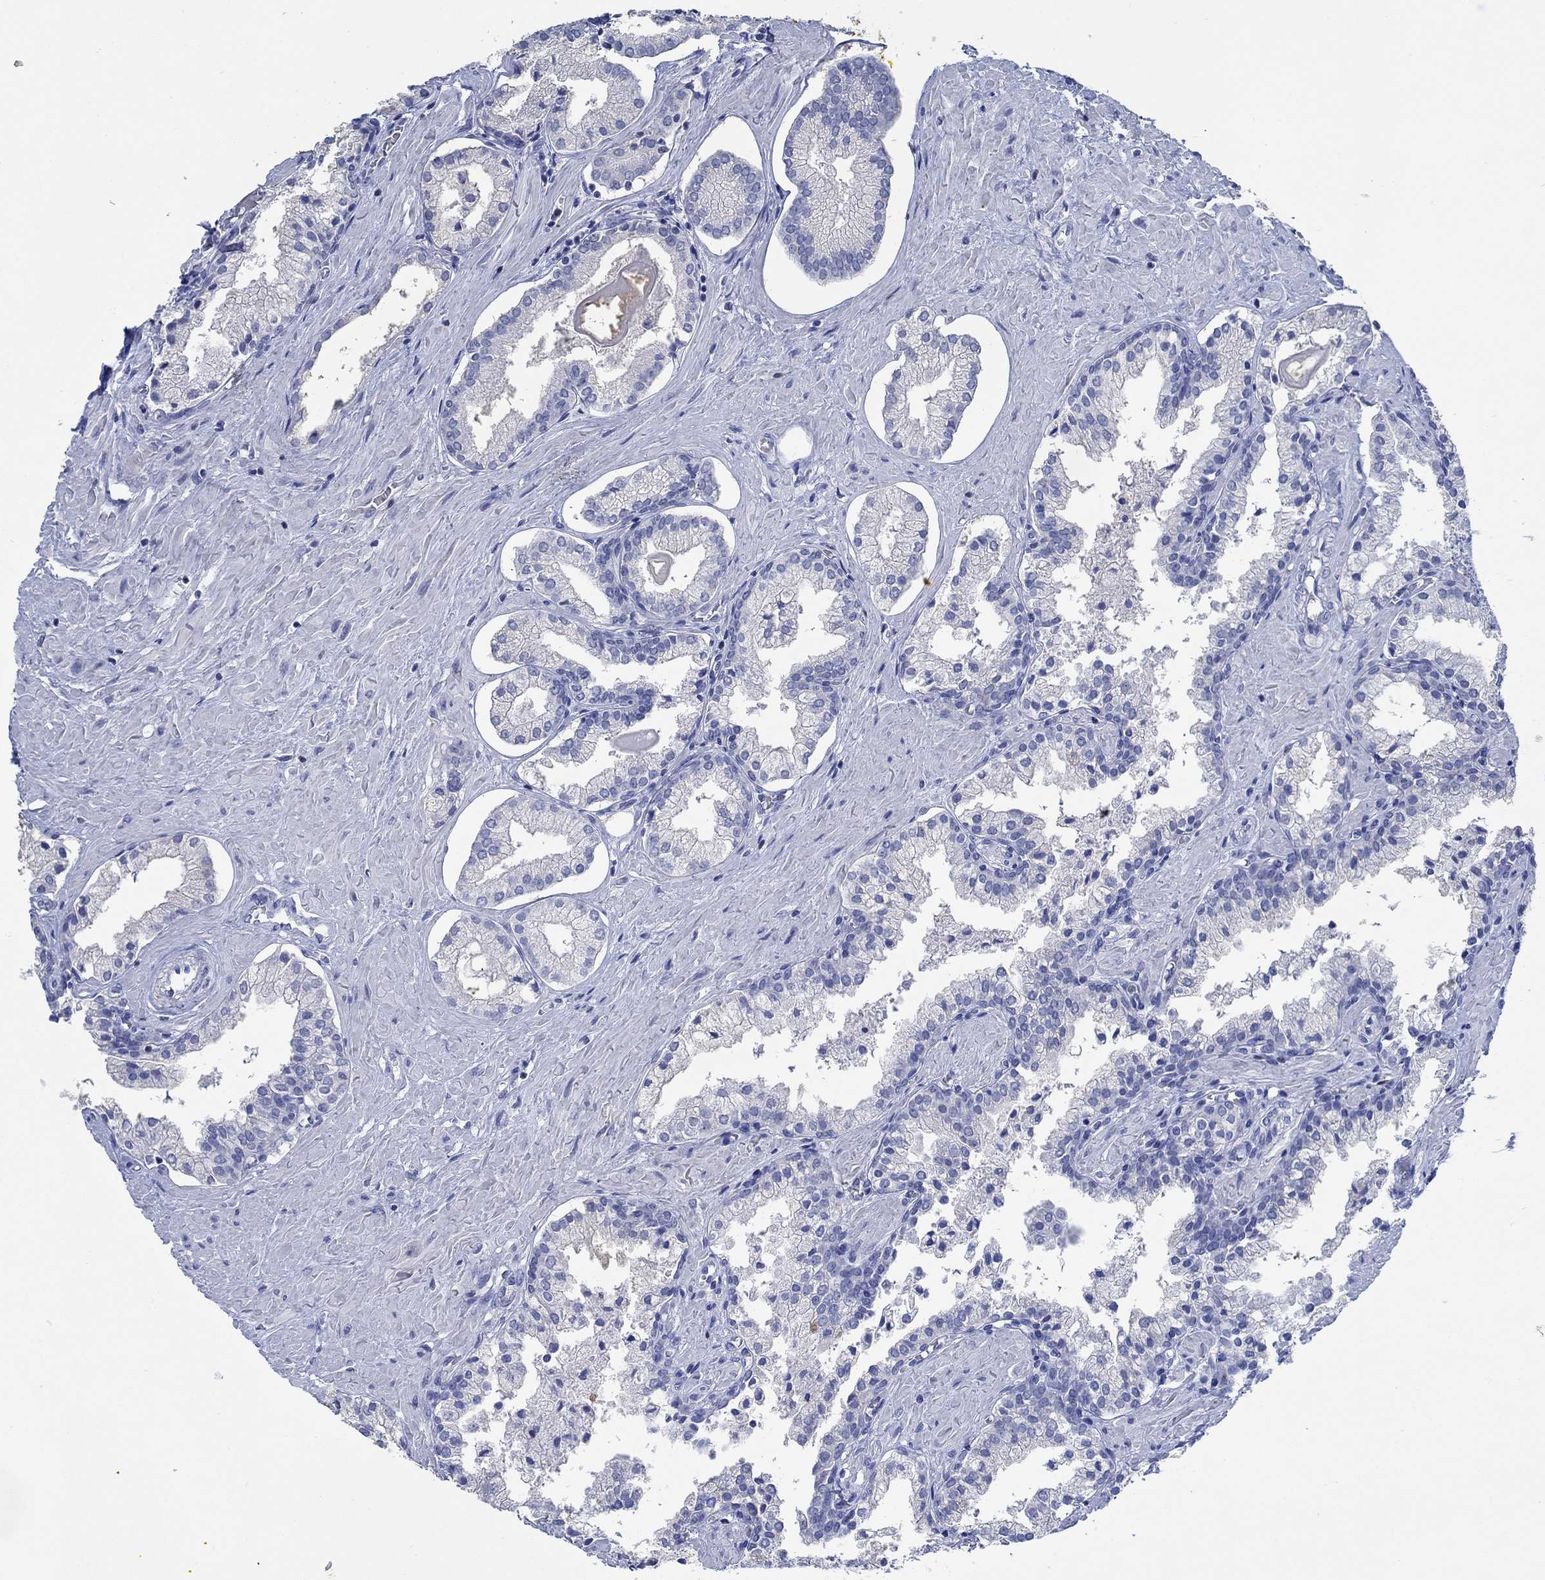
{"staining": {"intensity": "negative", "quantity": "none", "location": "none"}, "tissue": "prostate cancer", "cell_type": "Tumor cells", "image_type": "cancer", "snomed": [{"axis": "morphology", "description": "Adenocarcinoma, NOS"}, {"axis": "topography", "description": "Prostate and seminal vesicle, NOS"}, {"axis": "topography", "description": "Prostate"}], "caption": "The image demonstrates no significant positivity in tumor cells of prostate cancer (adenocarcinoma).", "gene": "PPP1R17", "patient": {"sex": "male", "age": 44}}